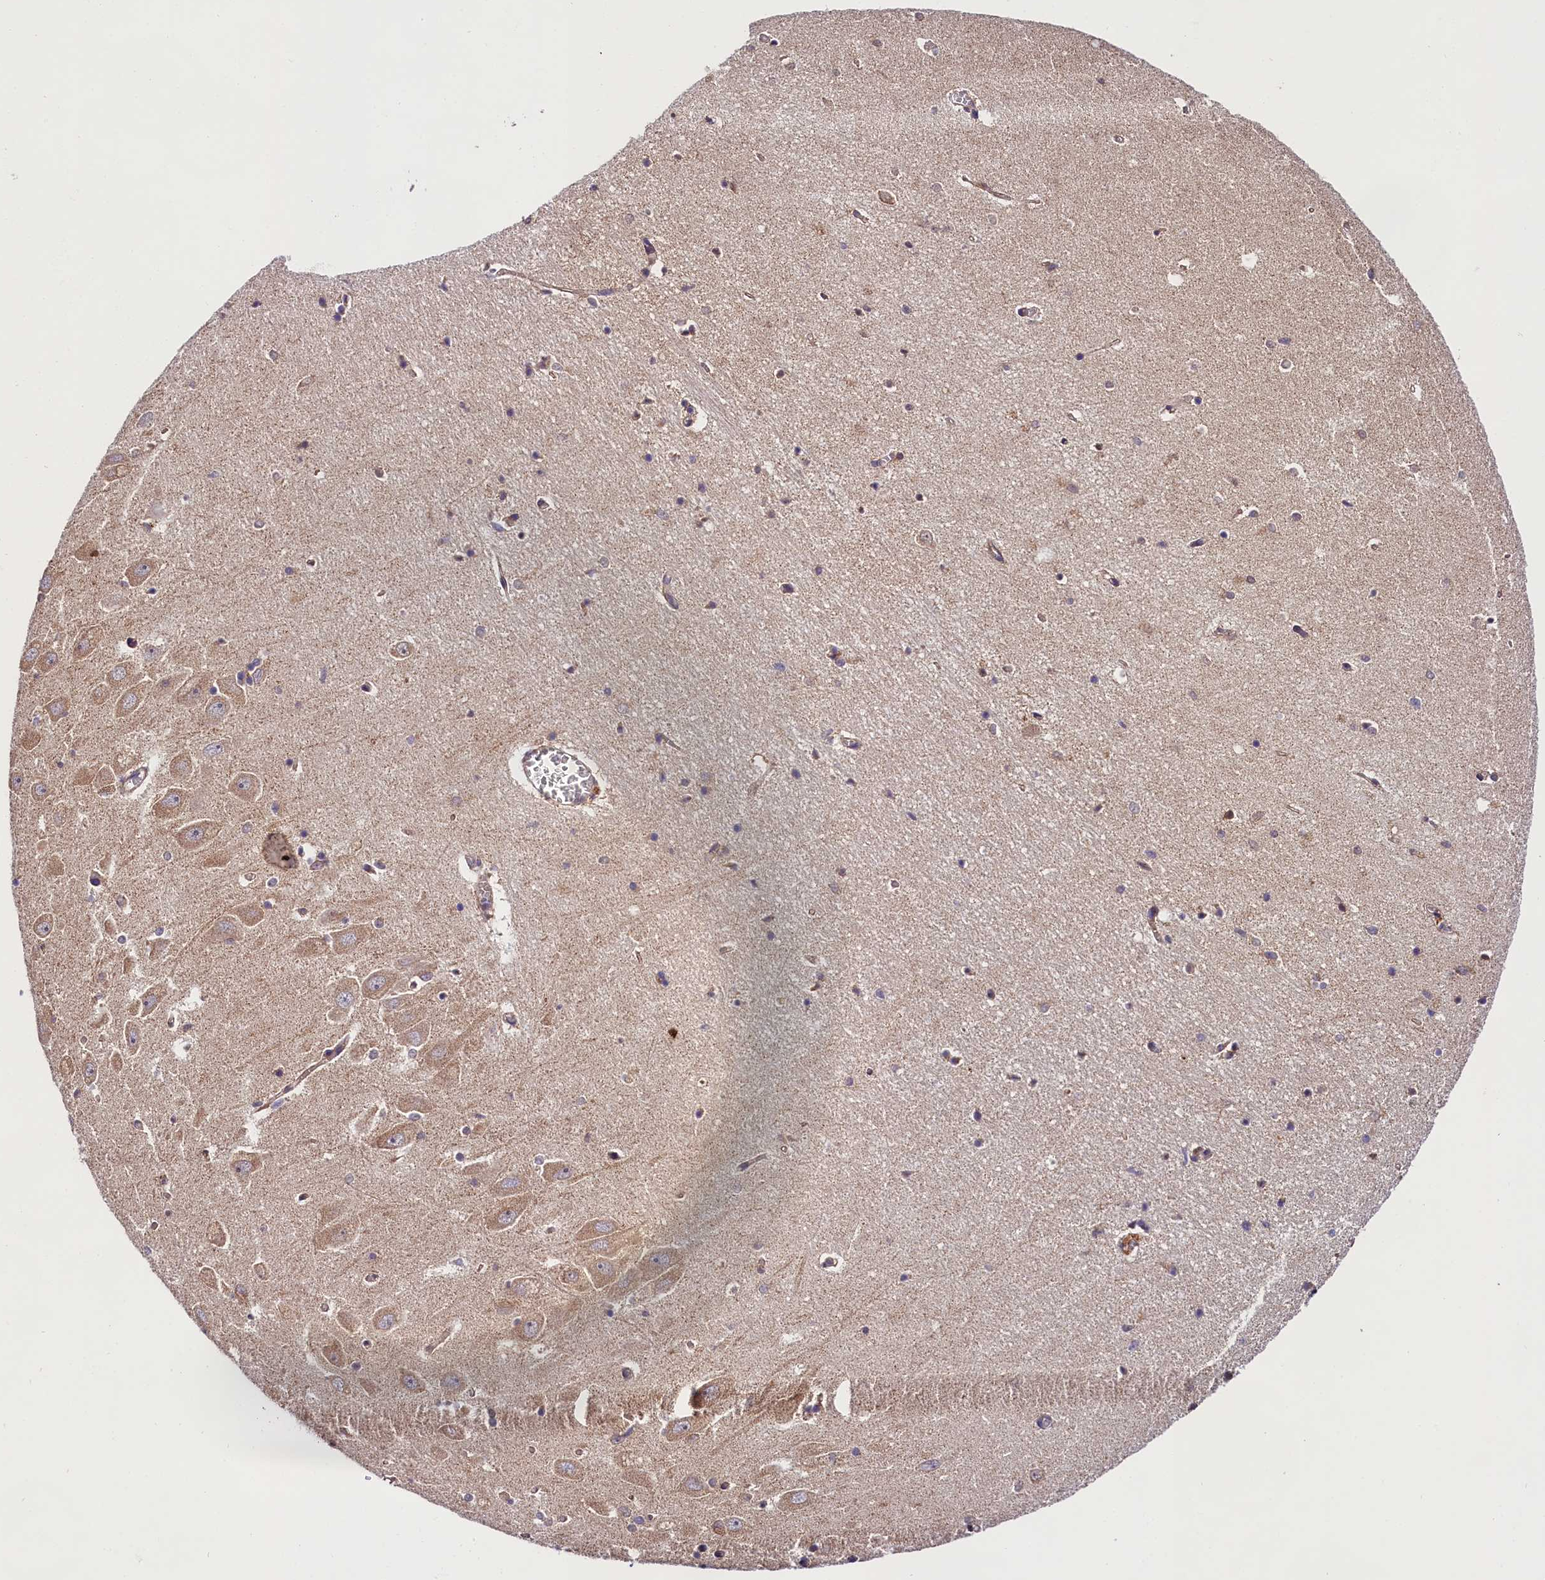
{"staining": {"intensity": "weak", "quantity": "25%-75%", "location": "cytoplasmic/membranous"}, "tissue": "hippocampus", "cell_type": "Glial cells", "image_type": "normal", "snomed": [{"axis": "morphology", "description": "Normal tissue, NOS"}, {"axis": "topography", "description": "Hippocampus"}], "caption": "Immunohistochemistry of benign human hippocampus displays low levels of weak cytoplasmic/membranous staining in about 25%-75% of glial cells.", "gene": "SPG11", "patient": {"sex": "female", "age": 64}}